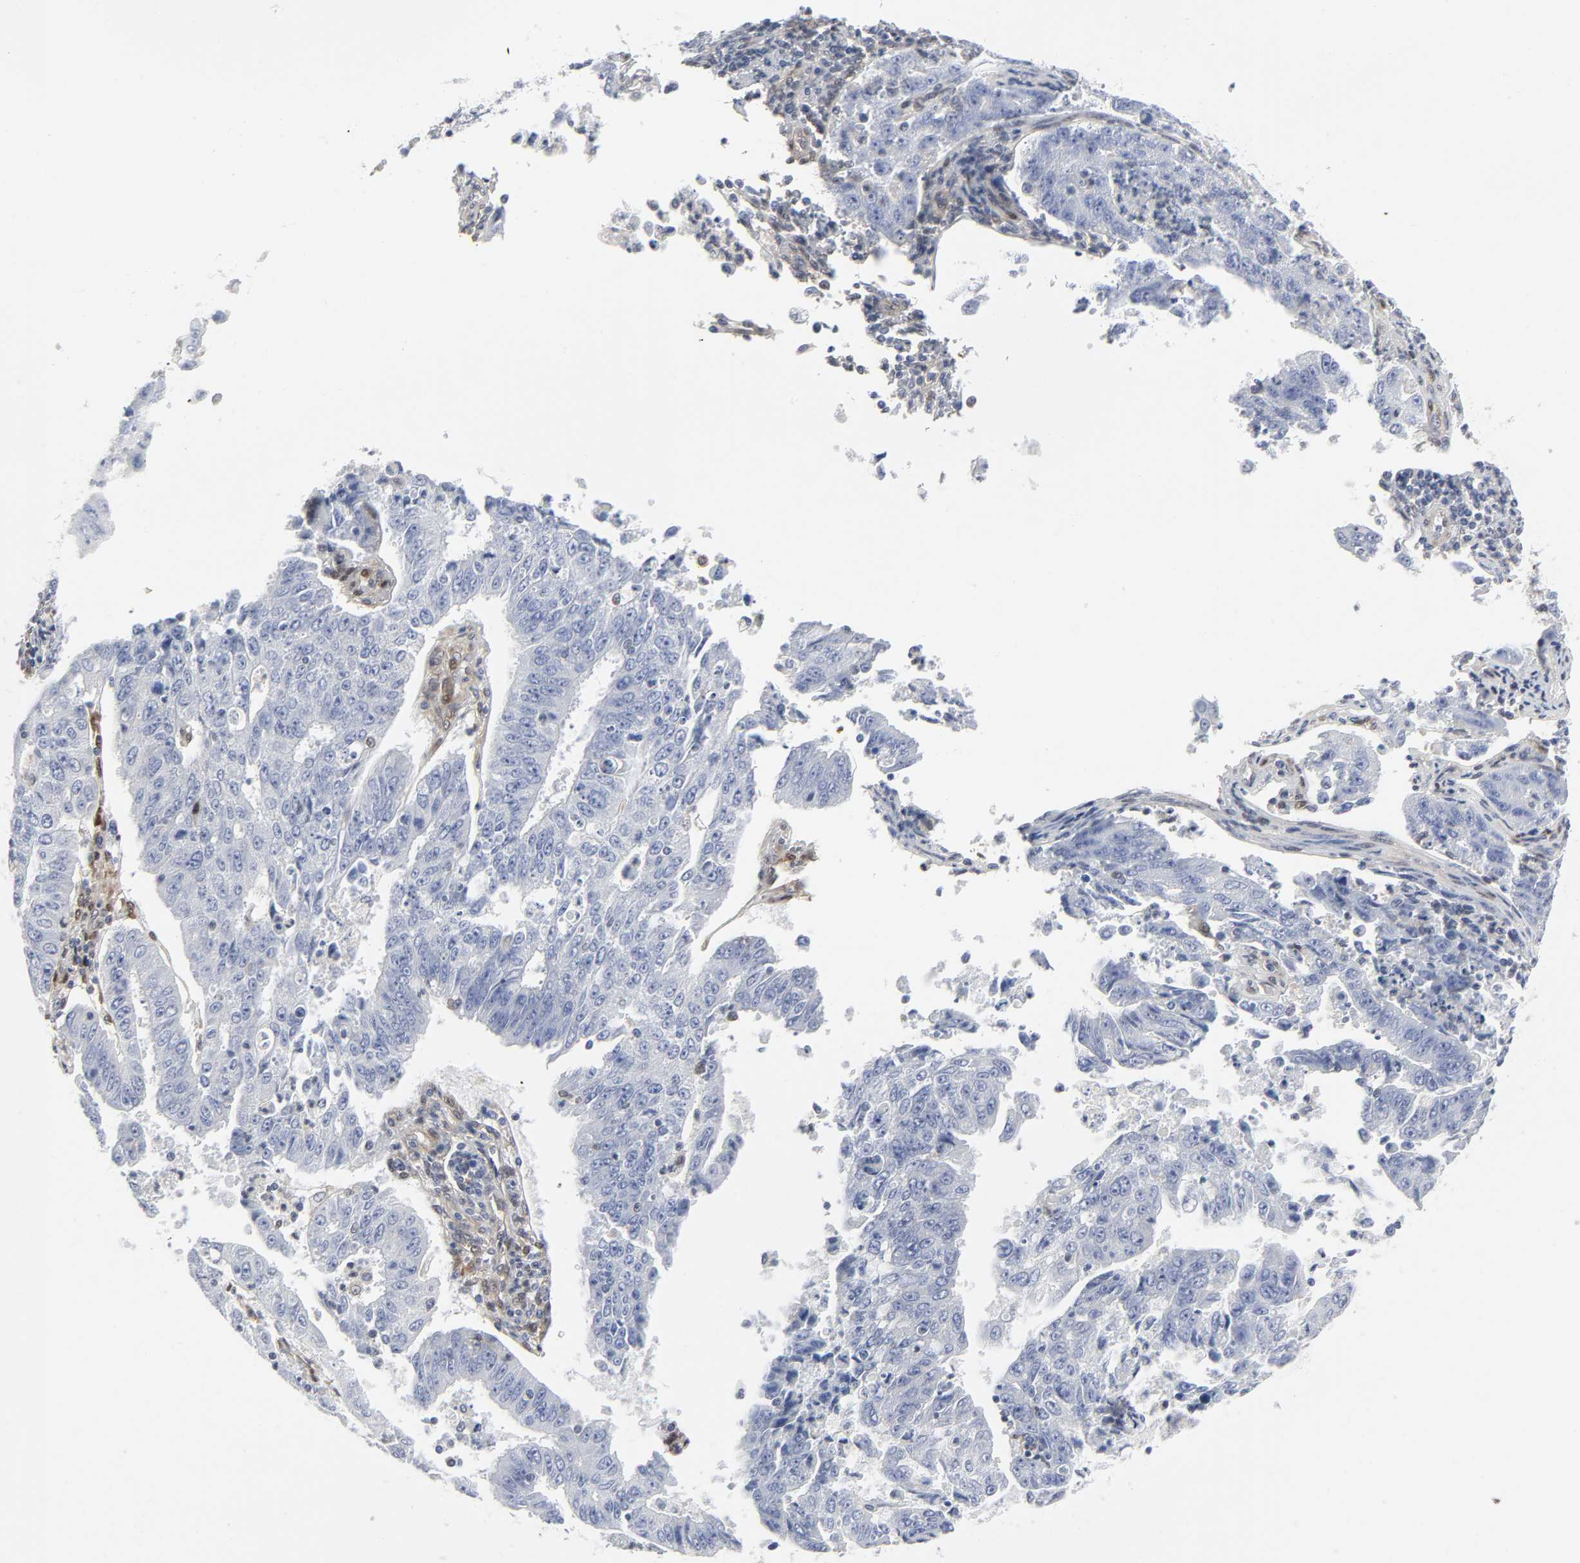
{"staining": {"intensity": "negative", "quantity": "none", "location": "none"}, "tissue": "endometrial cancer", "cell_type": "Tumor cells", "image_type": "cancer", "snomed": [{"axis": "morphology", "description": "Adenocarcinoma, NOS"}, {"axis": "topography", "description": "Endometrium"}], "caption": "The histopathology image demonstrates no staining of tumor cells in adenocarcinoma (endometrial).", "gene": "PTEN", "patient": {"sex": "female", "age": 42}}